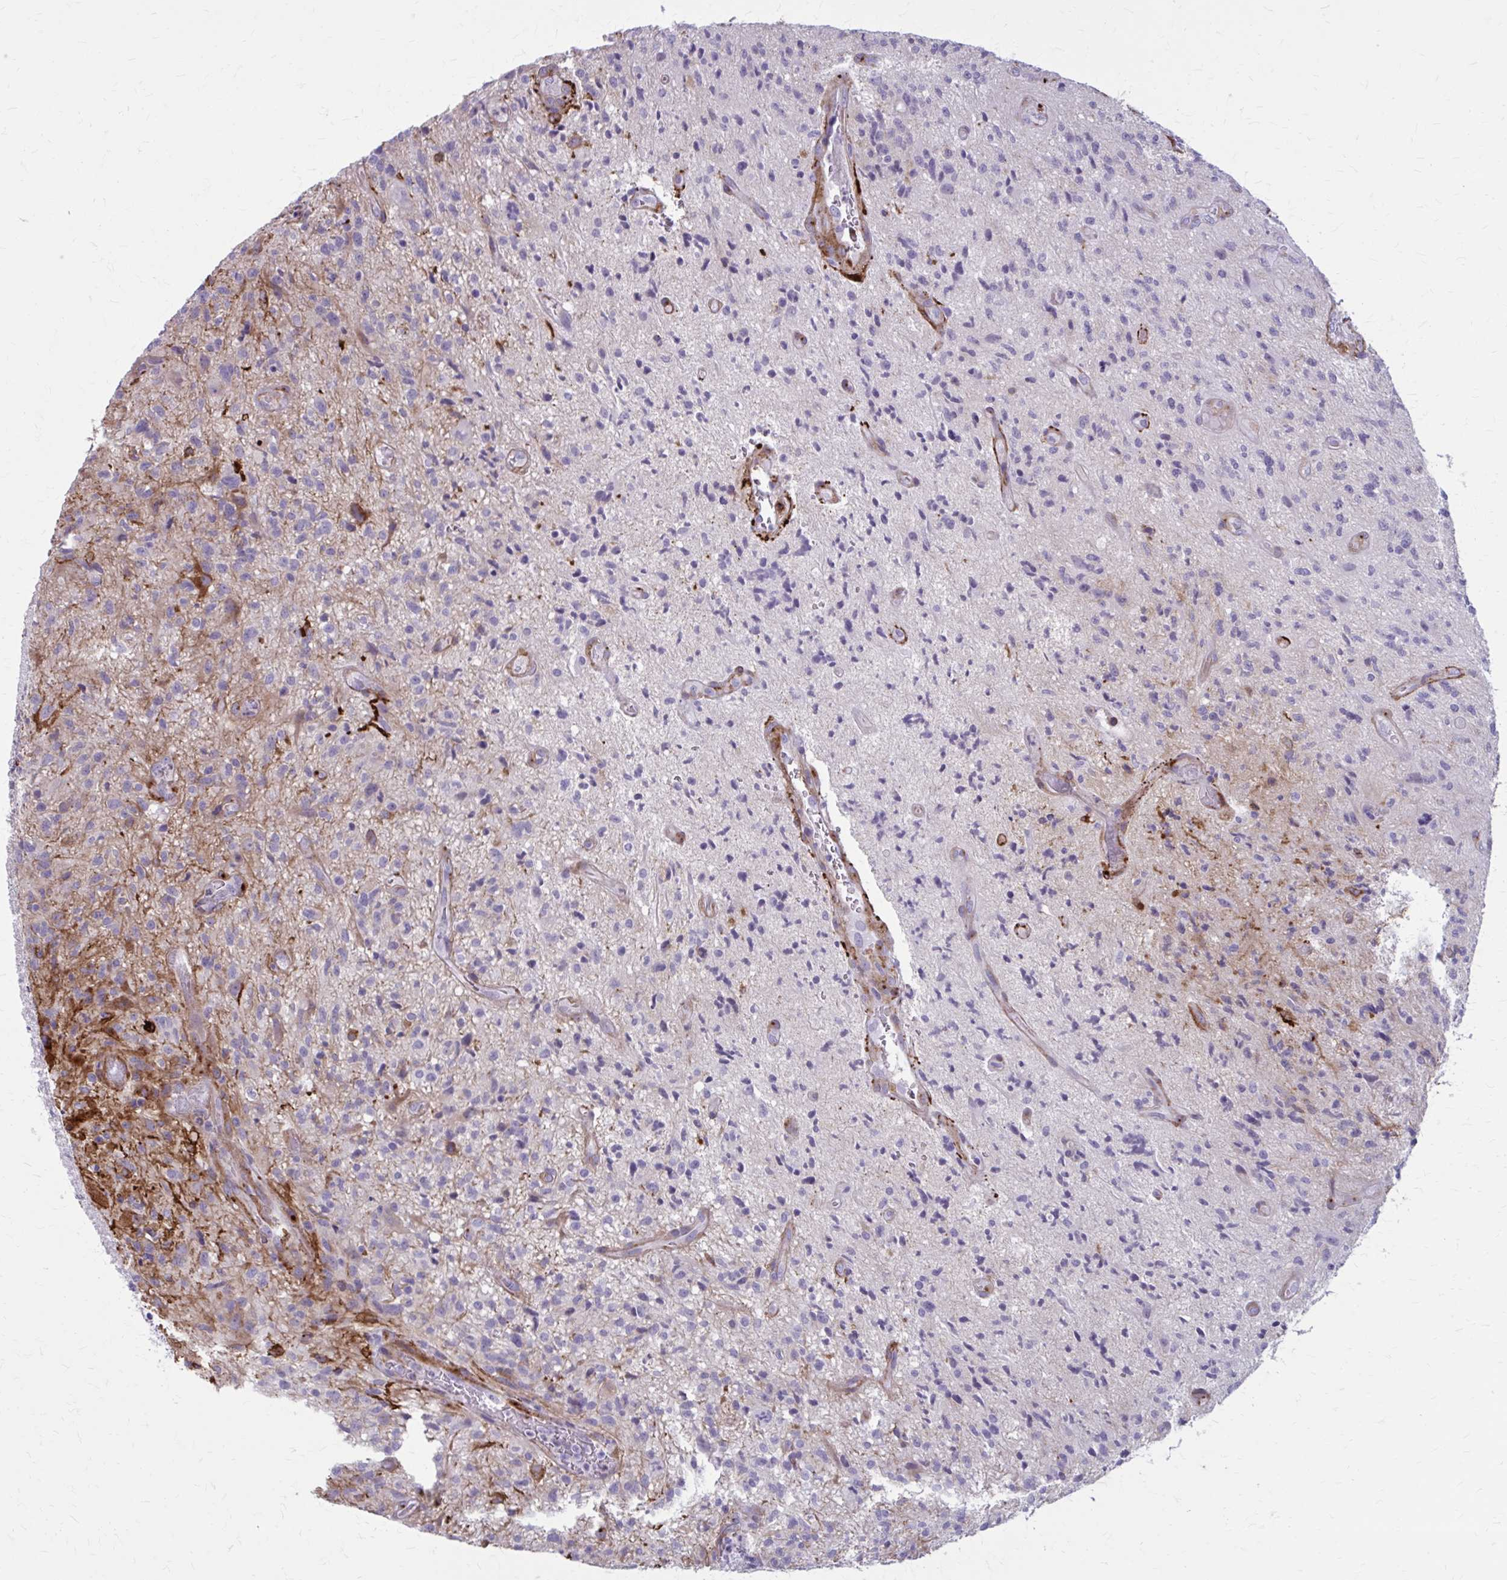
{"staining": {"intensity": "negative", "quantity": "none", "location": "none"}, "tissue": "glioma", "cell_type": "Tumor cells", "image_type": "cancer", "snomed": [{"axis": "morphology", "description": "Glioma, malignant, High grade"}, {"axis": "topography", "description": "Brain"}], "caption": "The micrograph displays no significant staining in tumor cells of malignant glioma (high-grade).", "gene": "AKAP12", "patient": {"sex": "male", "age": 67}}